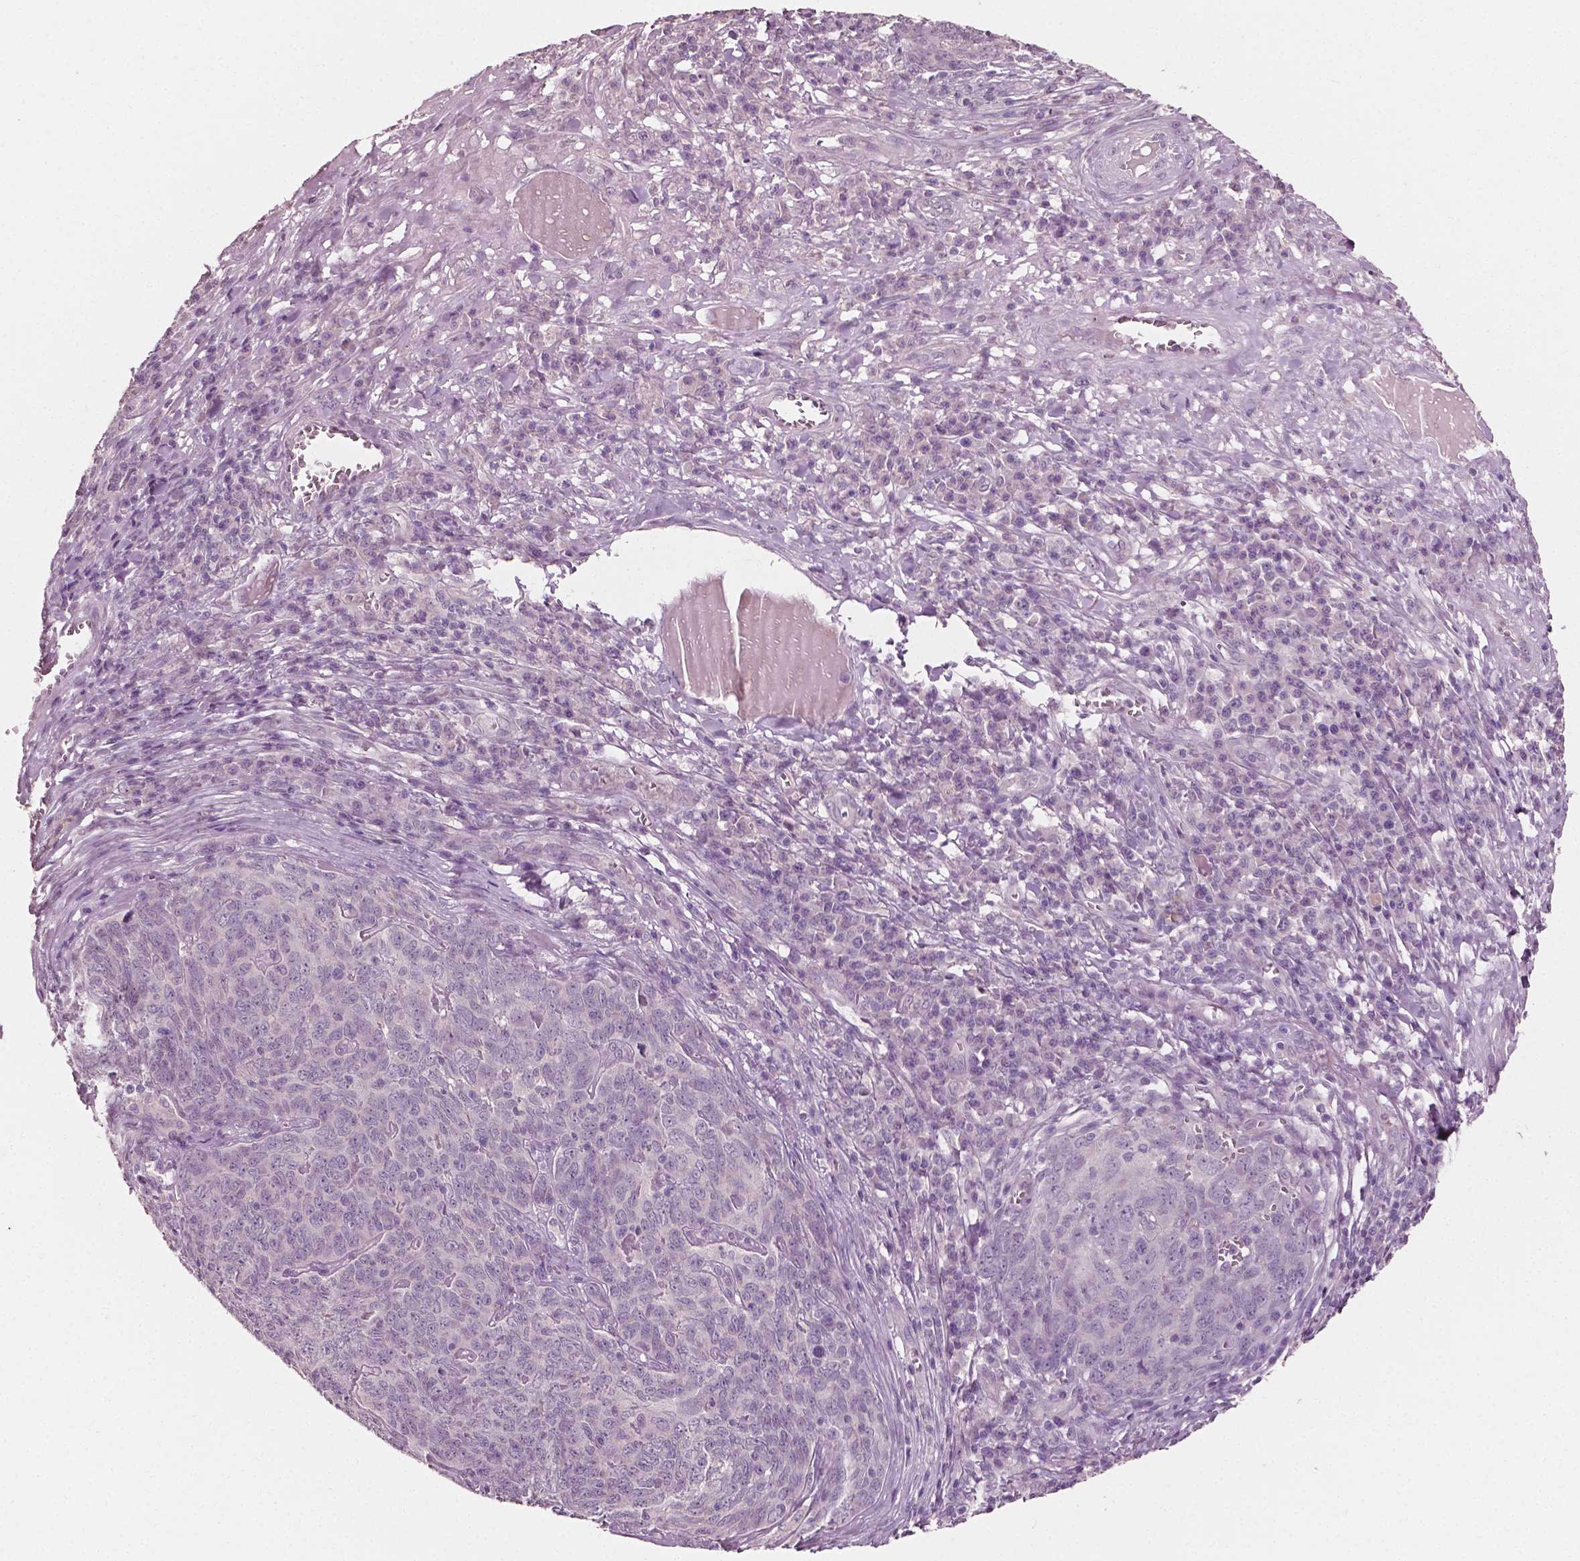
{"staining": {"intensity": "negative", "quantity": "none", "location": "none"}, "tissue": "skin cancer", "cell_type": "Tumor cells", "image_type": "cancer", "snomed": [{"axis": "morphology", "description": "Squamous cell carcinoma, NOS"}, {"axis": "topography", "description": "Skin"}, {"axis": "topography", "description": "Anal"}], "caption": "Immunohistochemistry (IHC) of human skin cancer demonstrates no expression in tumor cells.", "gene": "PLA2R1", "patient": {"sex": "female", "age": 51}}